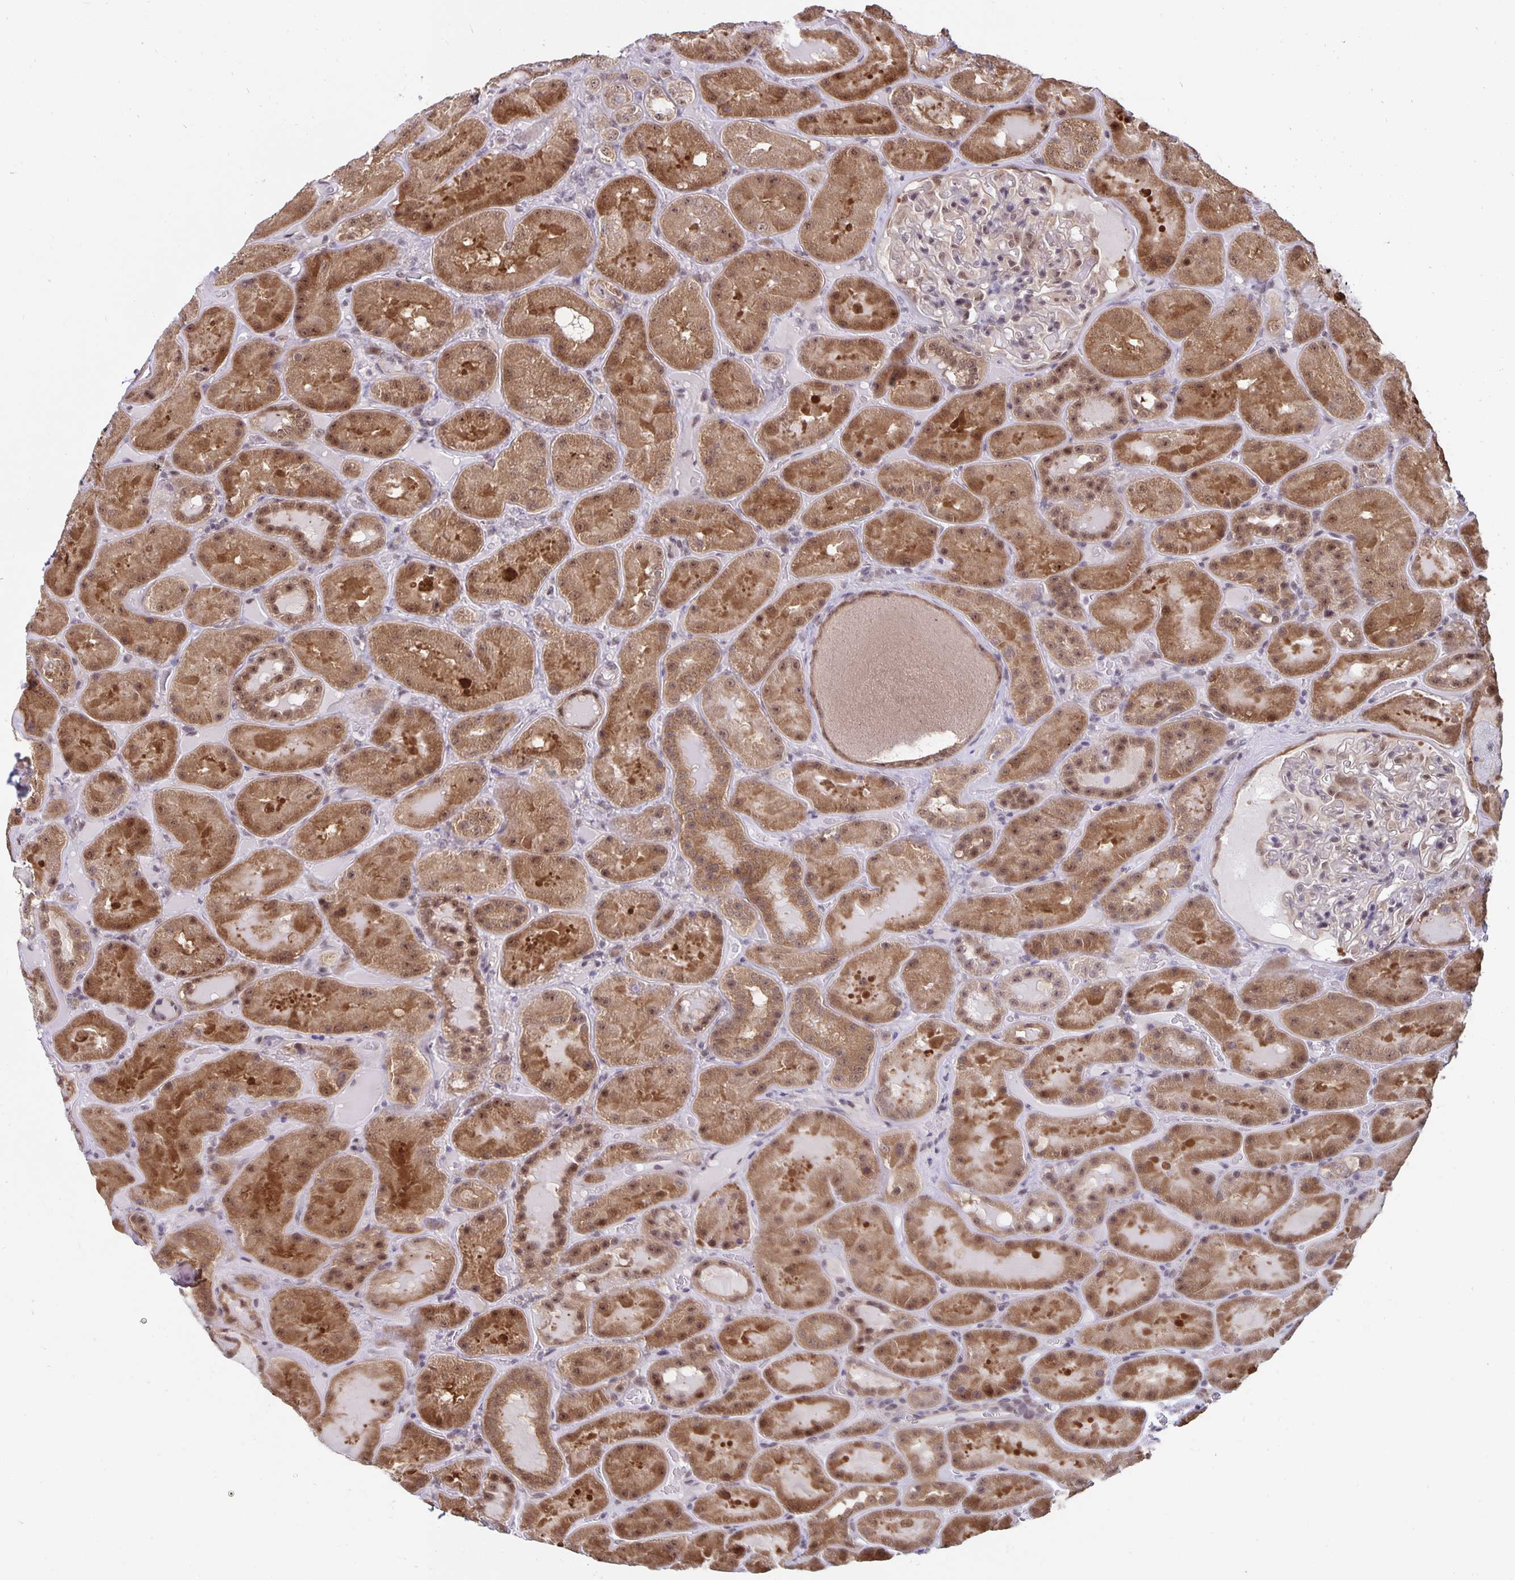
{"staining": {"intensity": "moderate", "quantity": "<25%", "location": "cytoplasmic/membranous,nuclear"}, "tissue": "kidney", "cell_type": "Cells in glomeruli", "image_type": "normal", "snomed": [{"axis": "morphology", "description": "Normal tissue, NOS"}, {"axis": "topography", "description": "Kidney"}], "caption": "Protein expression analysis of benign kidney demonstrates moderate cytoplasmic/membranous,nuclear expression in about <25% of cells in glomeruli. (brown staining indicates protein expression, while blue staining denotes nuclei).", "gene": "EXOC6B", "patient": {"sex": "male", "age": 73}}